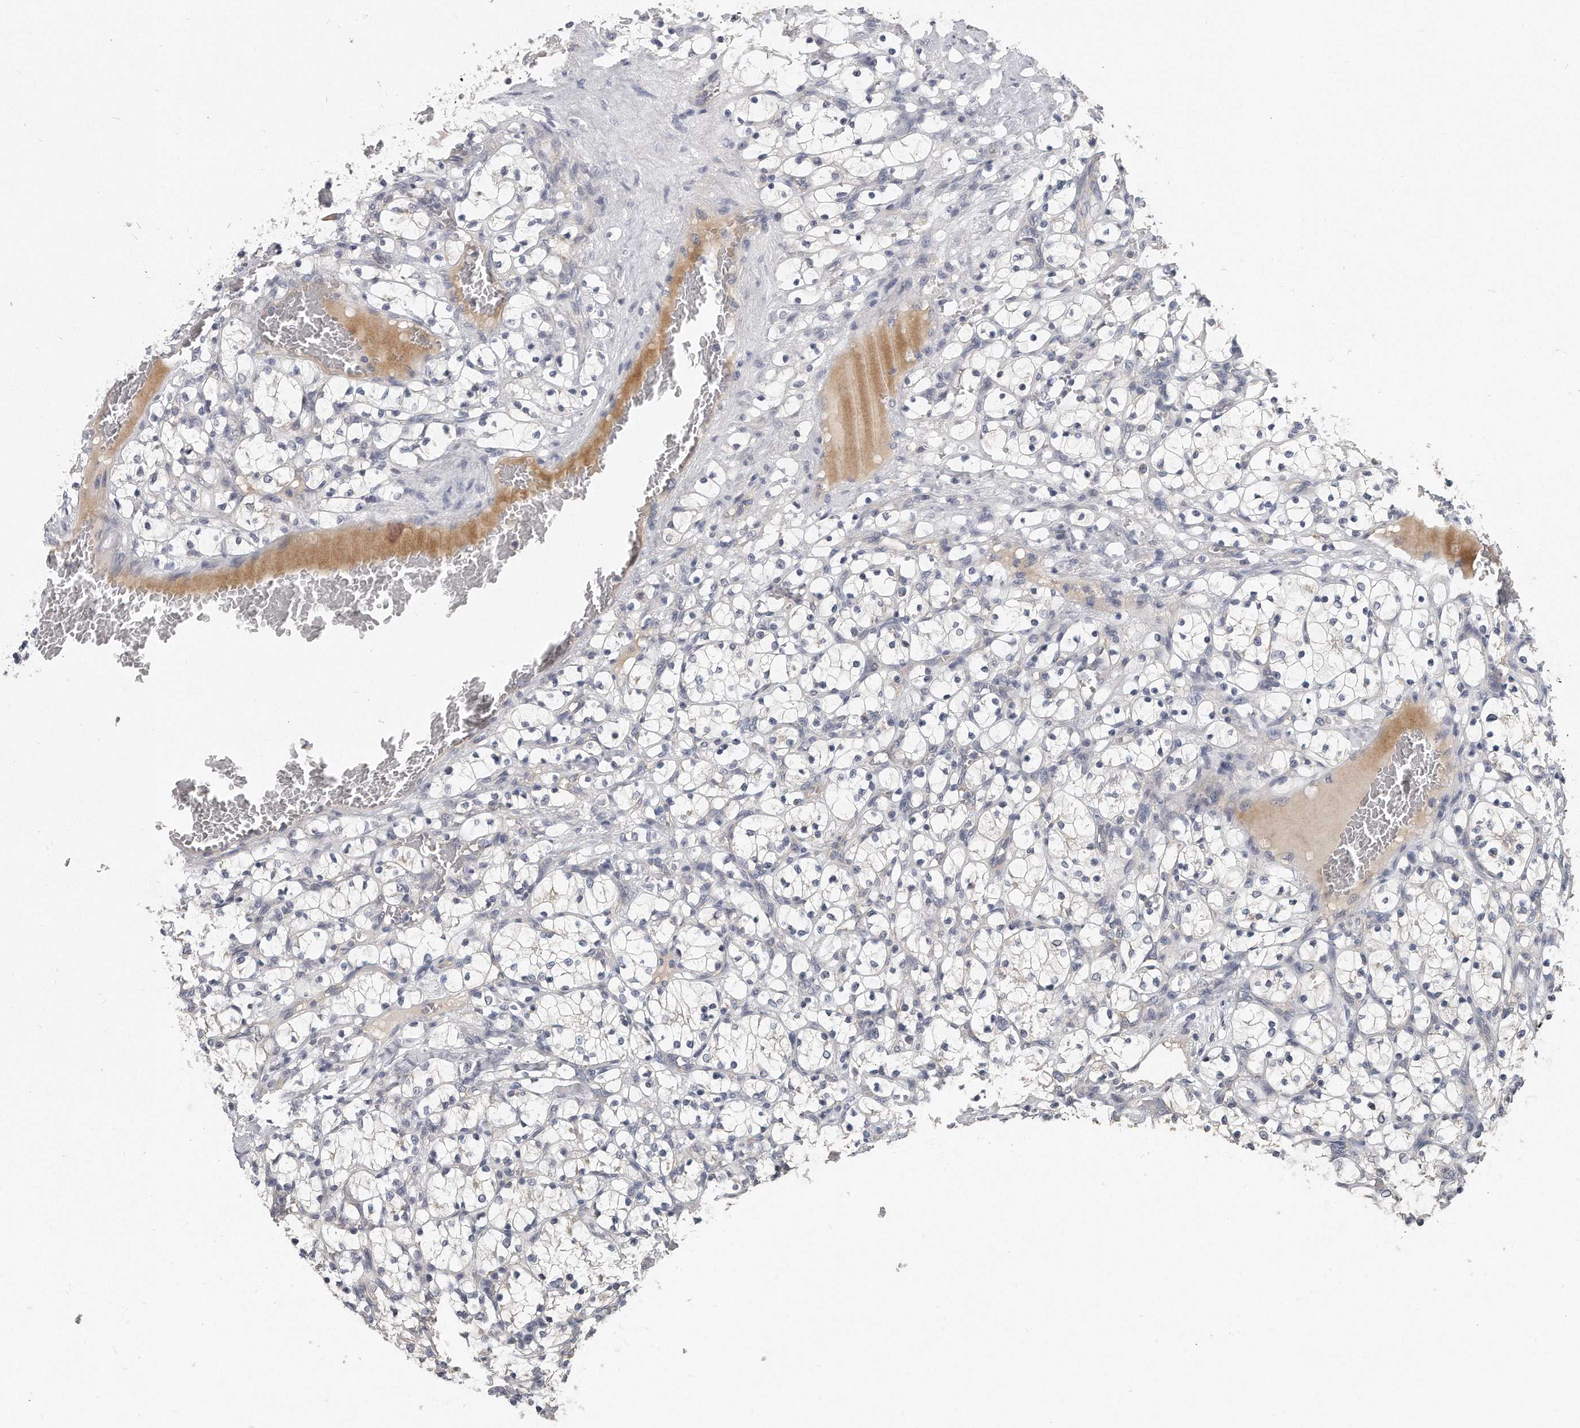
{"staining": {"intensity": "negative", "quantity": "none", "location": "none"}, "tissue": "renal cancer", "cell_type": "Tumor cells", "image_type": "cancer", "snomed": [{"axis": "morphology", "description": "Adenocarcinoma, NOS"}, {"axis": "topography", "description": "Kidney"}], "caption": "High power microscopy micrograph of an immunohistochemistry histopathology image of renal cancer, revealing no significant expression in tumor cells.", "gene": "KLHL7", "patient": {"sex": "female", "age": 69}}